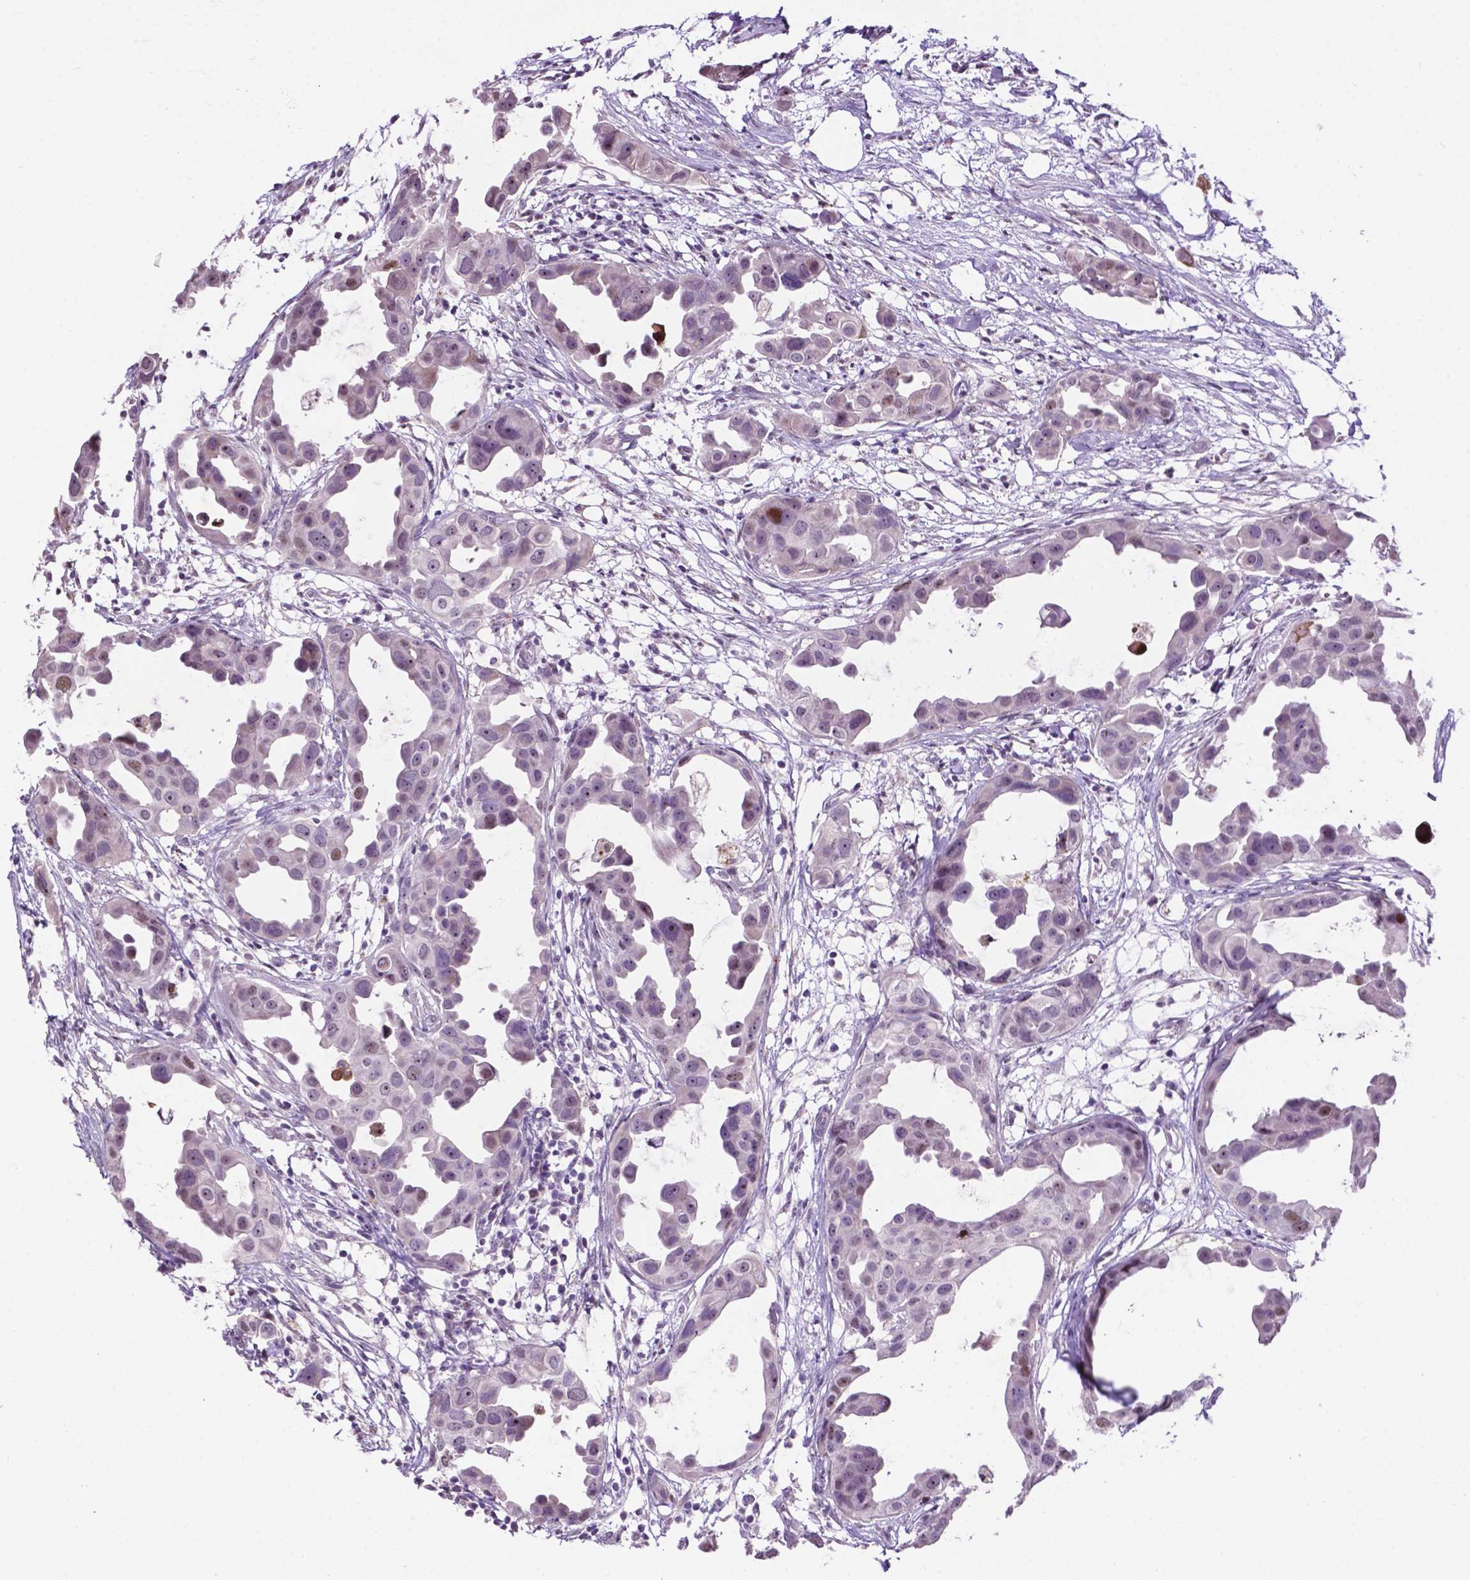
{"staining": {"intensity": "moderate", "quantity": "<25%", "location": "nuclear"}, "tissue": "breast cancer", "cell_type": "Tumor cells", "image_type": "cancer", "snomed": [{"axis": "morphology", "description": "Duct carcinoma"}, {"axis": "topography", "description": "Breast"}], "caption": "Immunohistochemistry (IHC) micrograph of human breast invasive ductal carcinoma stained for a protein (brown), which demonstrates low levels of moderate nuclear staining in about <25% of tumor cells.", "gene": "SMAD3", "patient": {"sex": "female", "age": 38}}